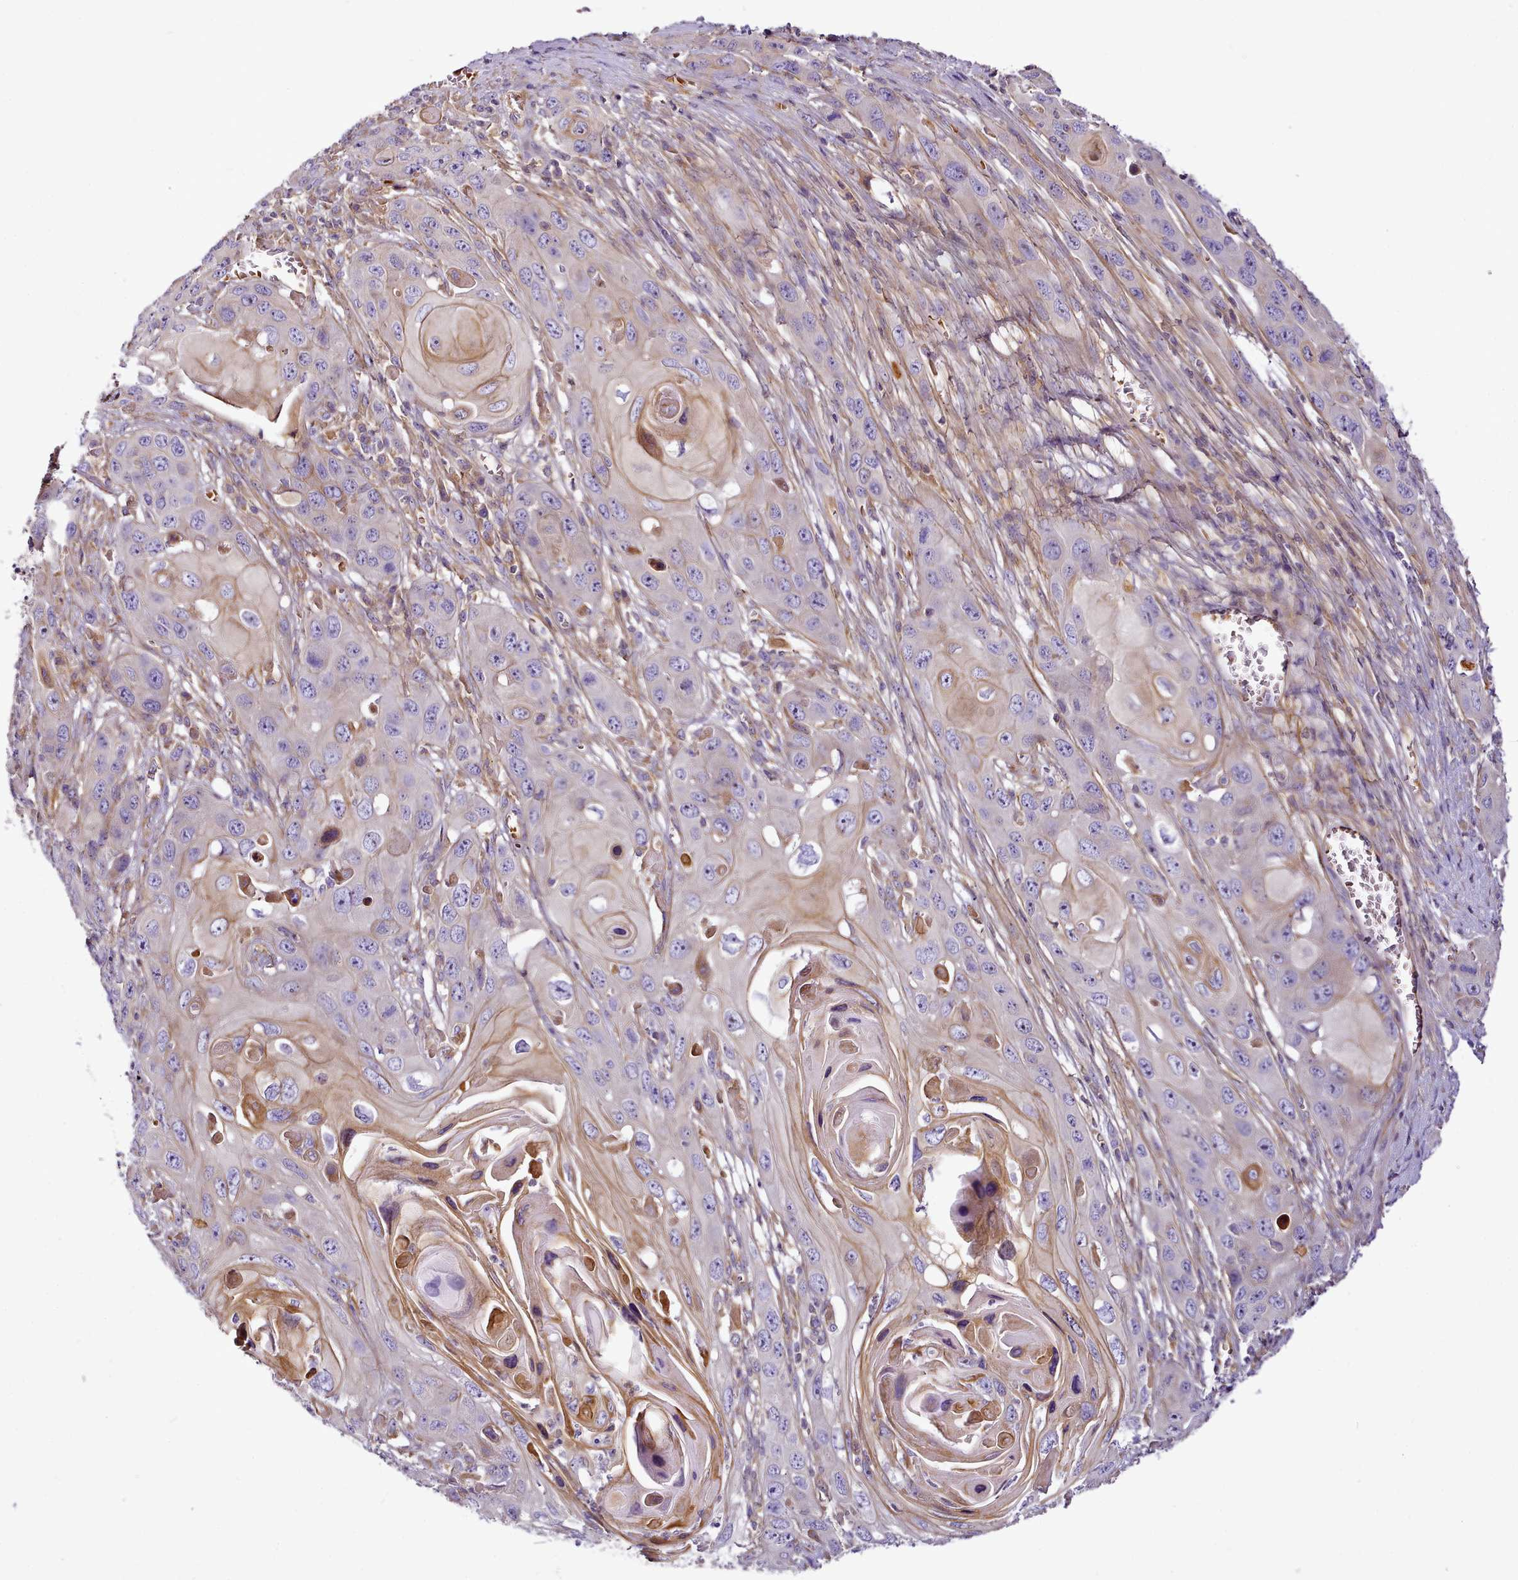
{"staining": {"intensity": "moderate", "quantity": "<25%", "location": "cytoplasmic/membranous"}, "tissue": "skin cancer", "cell_type": "Tumor cells", "image_type": "cancer", "snomed": [{"axis": "morphology", "description": "Squamous cell carcinoma, NOS"}, {"axis": "topography", "description": "Skin"}], "caption": "A brown stain labels moderate cytoplasmic/membranous expression of a protein in squamous cell carcinoma (skin) tumor cells.", "gene": "NBPF1", "patient": {"sex": "male", "age": 55}}